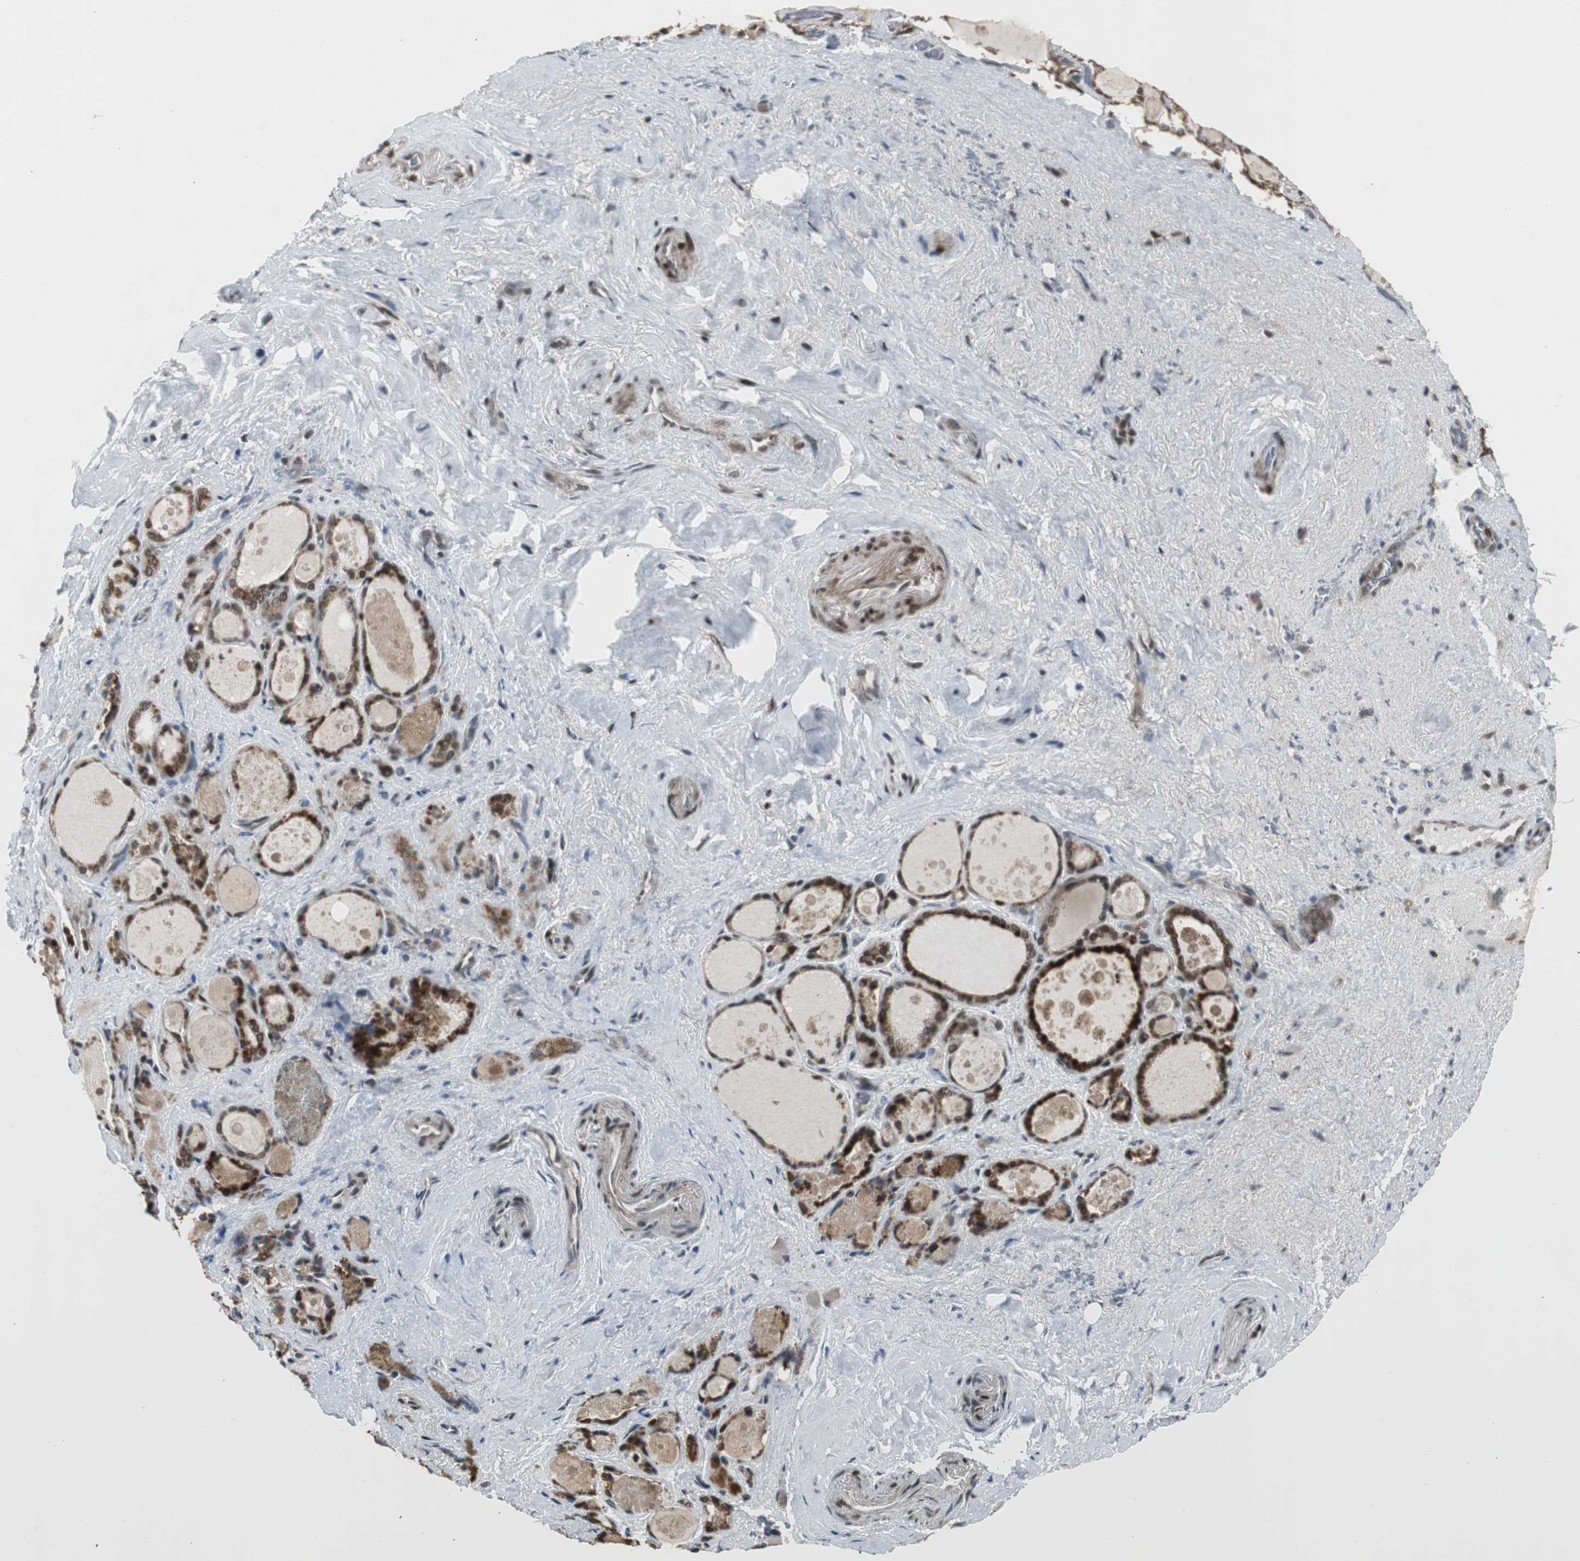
{"staining": {"intensity": "moderate", "quantity": ">75%", "location": "cytoplasmic/membranous,nuclear"}, "tissue": "thyroid gland", "cell_type": "Glandular cells", "image_type": "normal", "snomed": [{"axis": "morphology", "description": "Normal tissue, NOS"}, {"axis": "topography", "description": "Thyroid gland"}], "caption": "Human thyroid gland stained with a protein marker demonstrates moderate staining in glandular cells.", "gene": "MPG", "patient": {"sex": "female", "age": 75}}